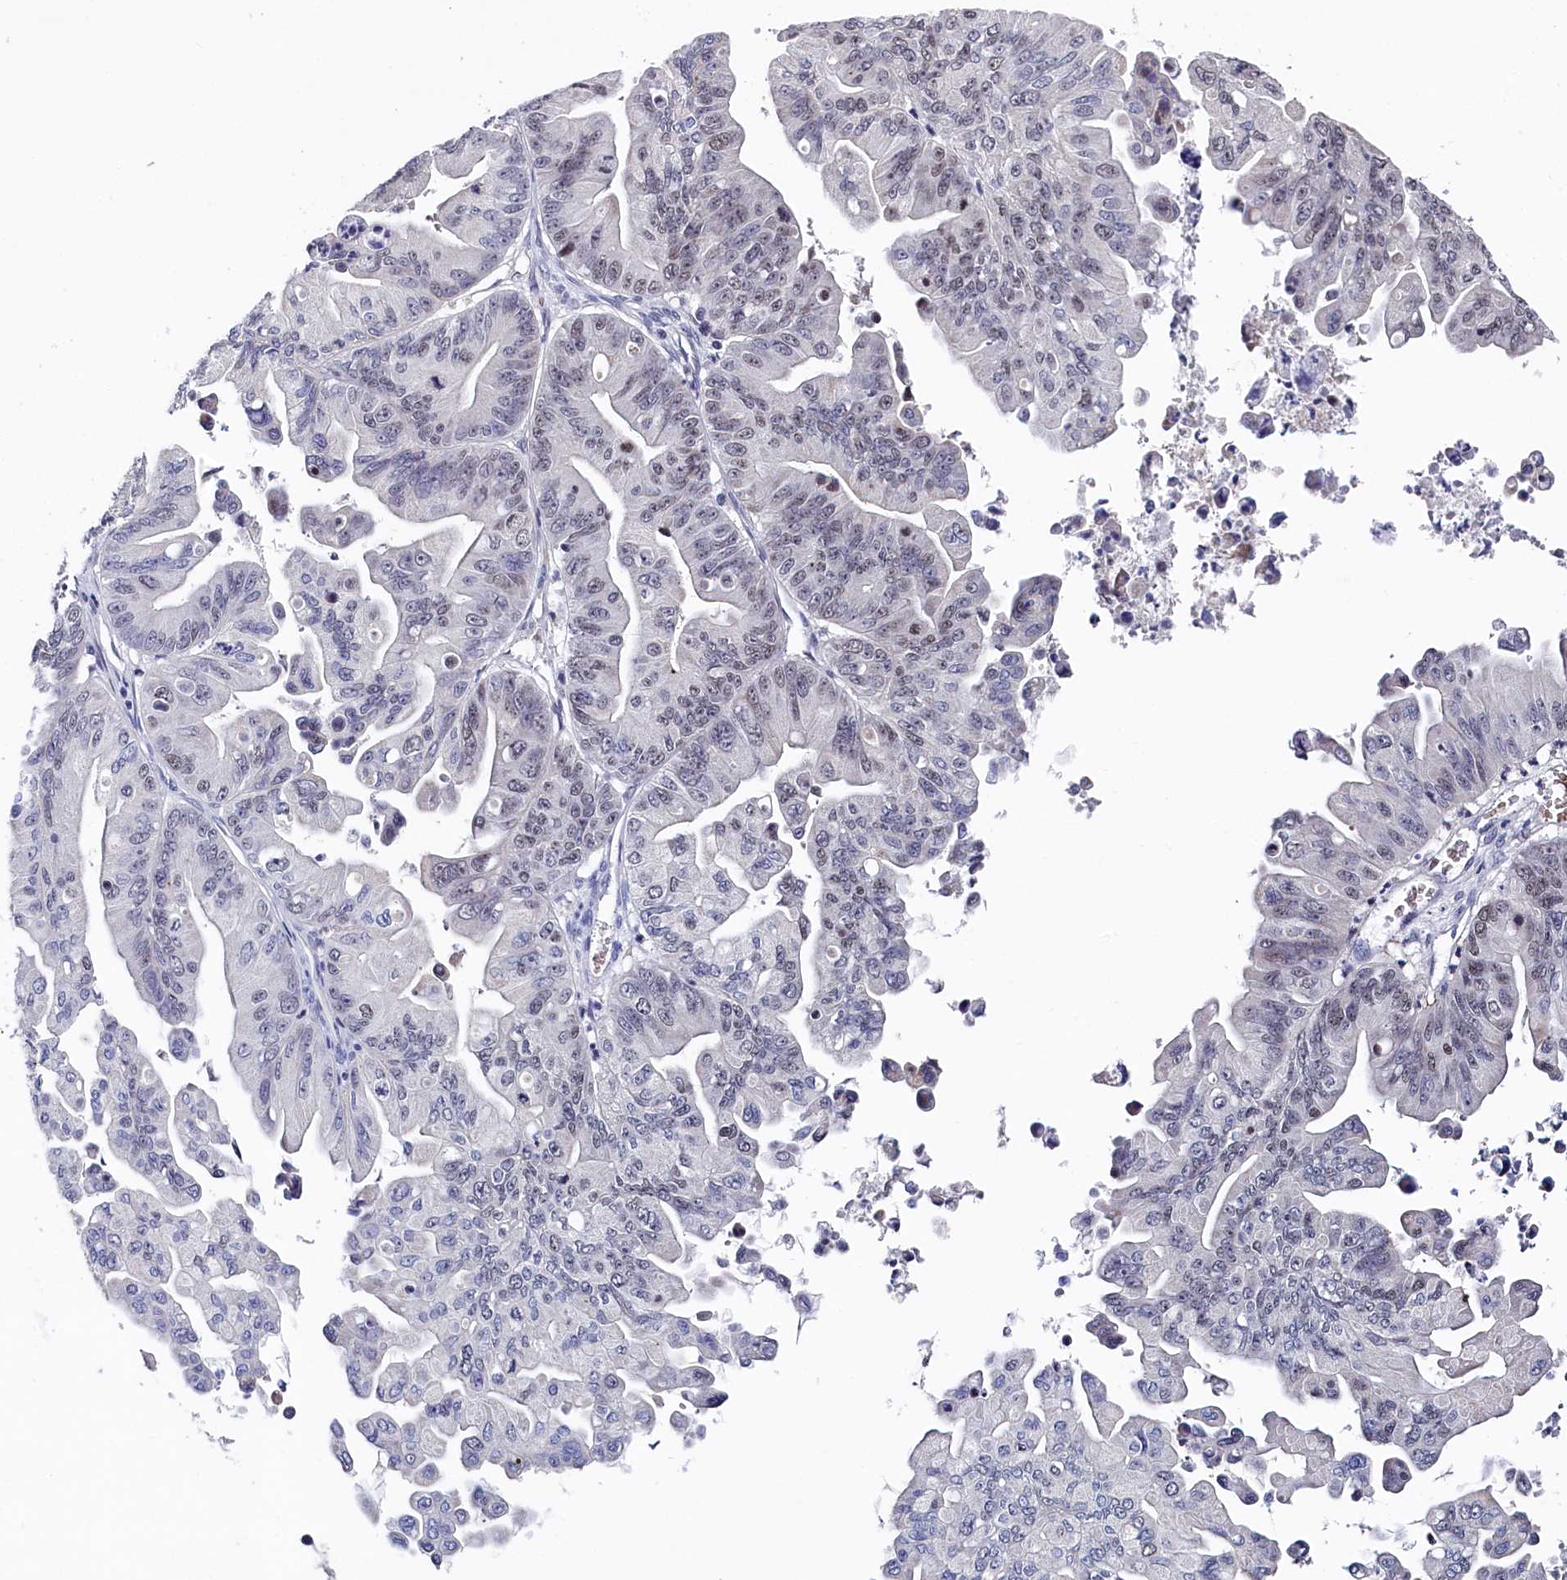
{"staining": {"intensity": "weak", "quantity": "<25%", "location": "nuclear"}, "tissue": "ovarian cancer", "cell_type": "Tumor cells", "image_type": "cancer", "snomed": [{"axis": "morphology", "description": "Cystadenocarcinoma, mucinous, NOS"}, {"axis": "topography", "description": "Ovary"}], "caption": "Human mucinous cystadenocarcinoma (ovarian) stained for a protein using immunohistochemistry (IHC) demonstrates no staining in tumor cells.", "gene": "TIGD4", "patient": {"sex": "female", "age": 71}}